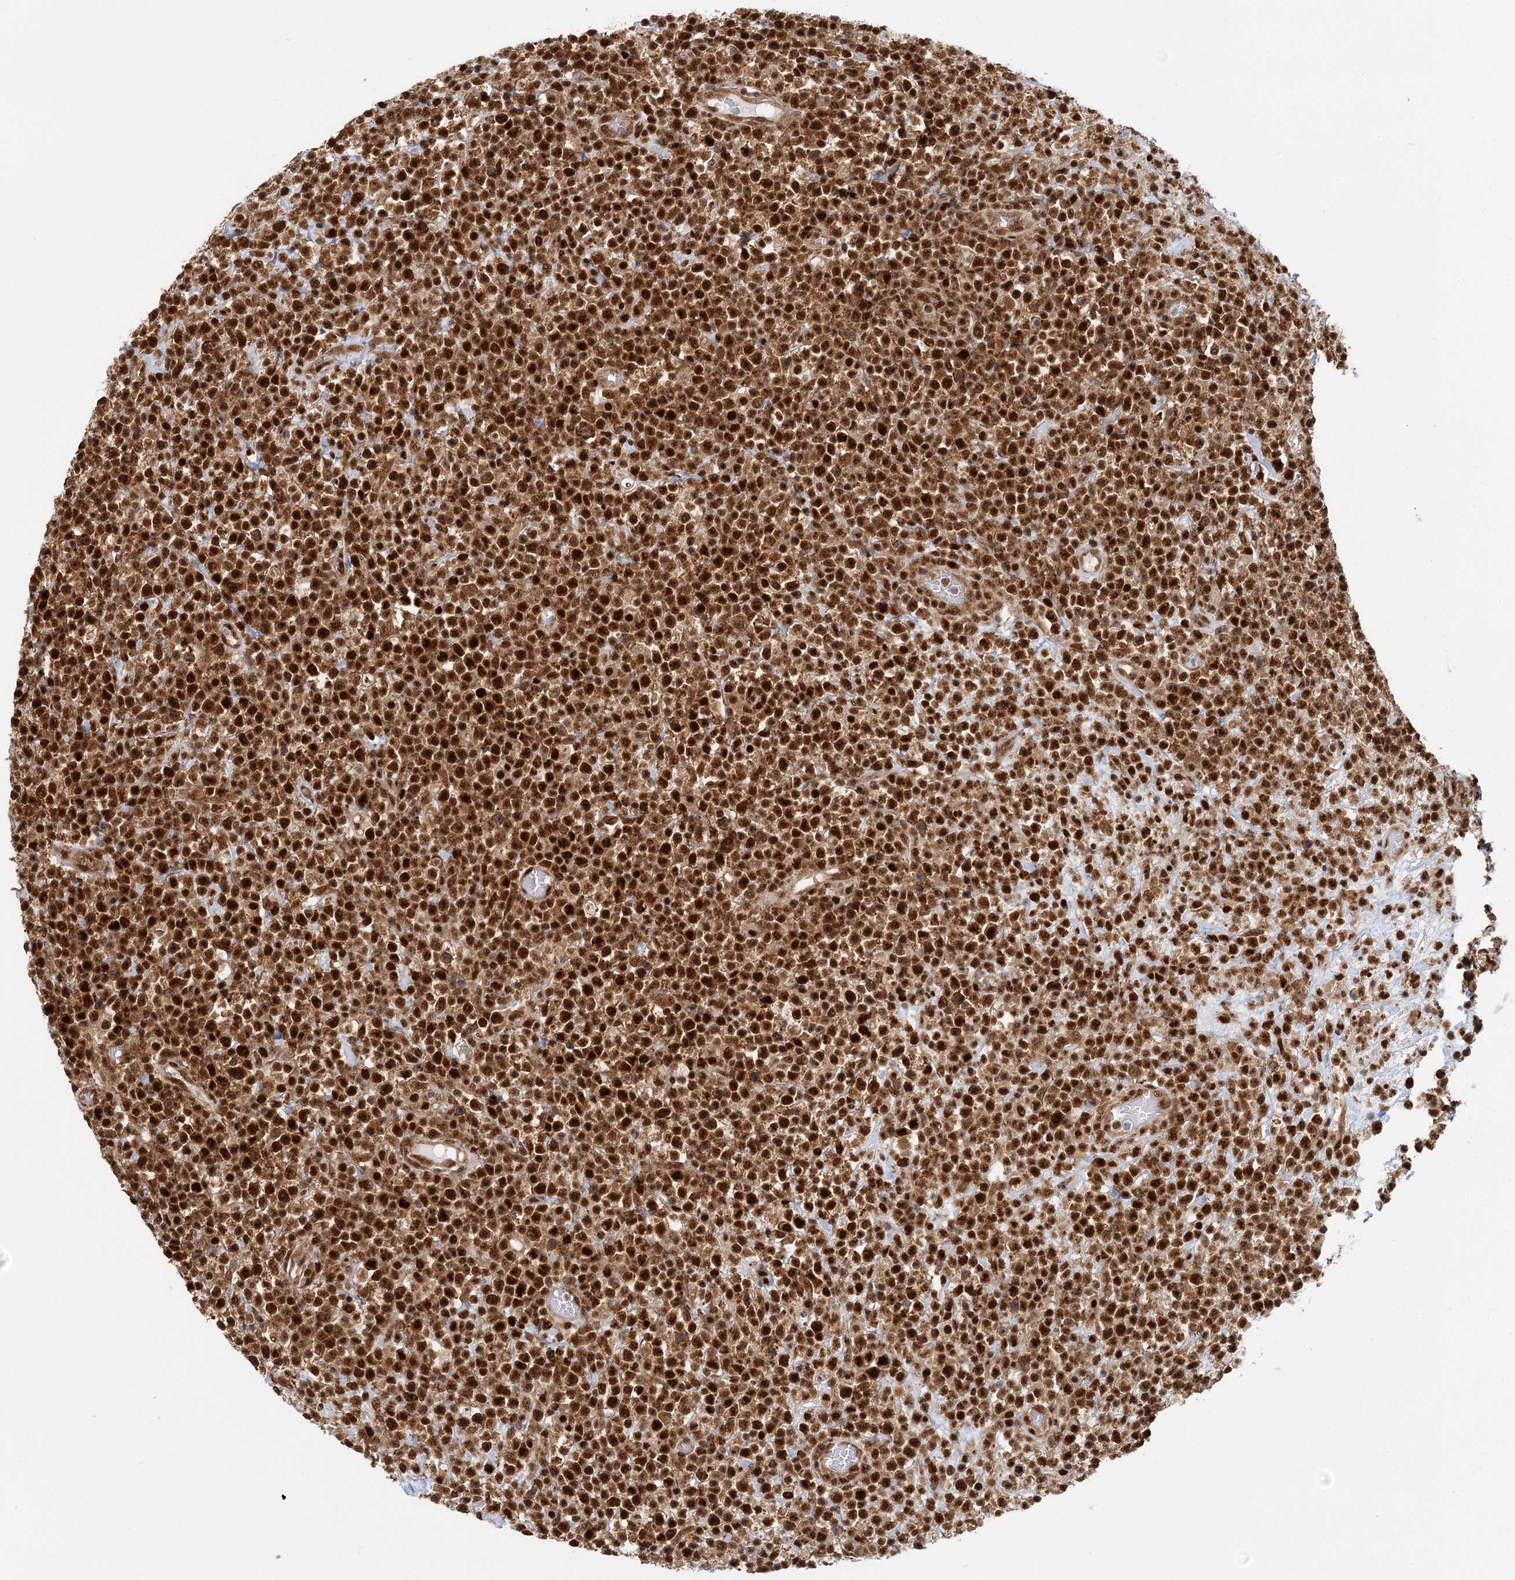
{"staining": {"intensity": "strong", "quantity": ">75%", "location": "nuclear"}, "tissue": "lymphoma", "cell_type": "Tumor cells", "image_type": "cancer", "snomed": [{"axis": "morphology", "description": "Malignant lymphoma, non-Hodgkin's type, High grade"}, {"axis": "topography", "description": "Colon"}], "caption": "Malignant lymphoma, non-Hodgkin's type (high-grade) stained for a protein reveals strong nuclear positivity in tumor cells. Using DAB (brown) and hematoxylin (blue) stains, captured at high magnification using brightfield microscopy.", "gene": "GPATCH11", "patient": {"sex": "female", "age": 53}}